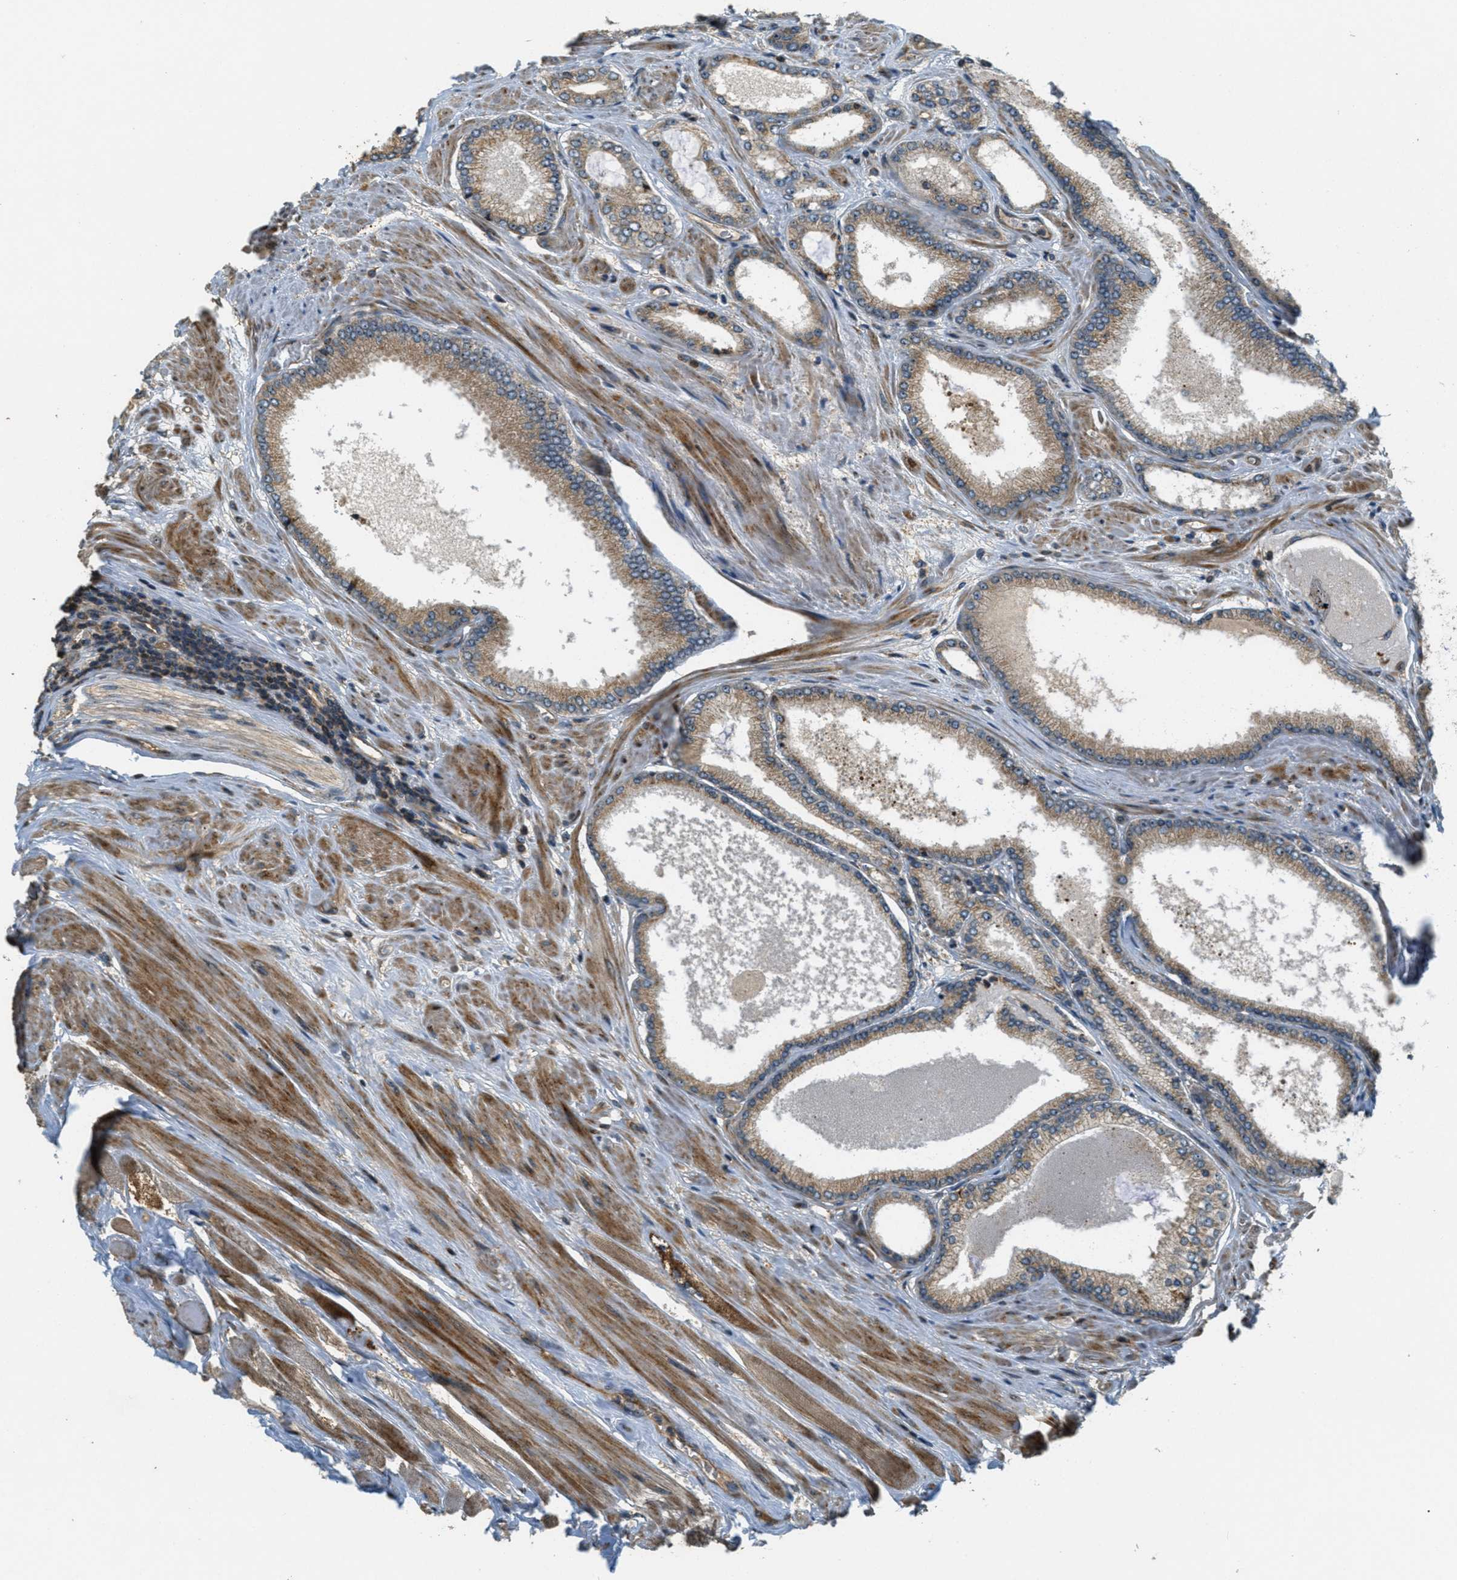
{"staining": {"intensity": "moderate", "quantity": ">75%", "location": "cytoplasmic/membranous"}, "tissue": "prostate cancer", "cell_type": "Tumor cells", "image_type": "cancer", "snomed": [{"axis": "morphology", "description": "Adenocarcinoma, High grade"}, {"axis": "topography", "description": "Prostate"}], "caption": "Brown immunohistochemical staining in prostate adenocarcinoma (high-grade) shows moderate cytoplasmic/membranous positivity in approximately >75% of tumor cells. Immunohistochemistry stains the protein of interest in brown and the nuclei are stained blue.", "gene": "LRP12", "patient": {"sex": "male", "age": 61}}